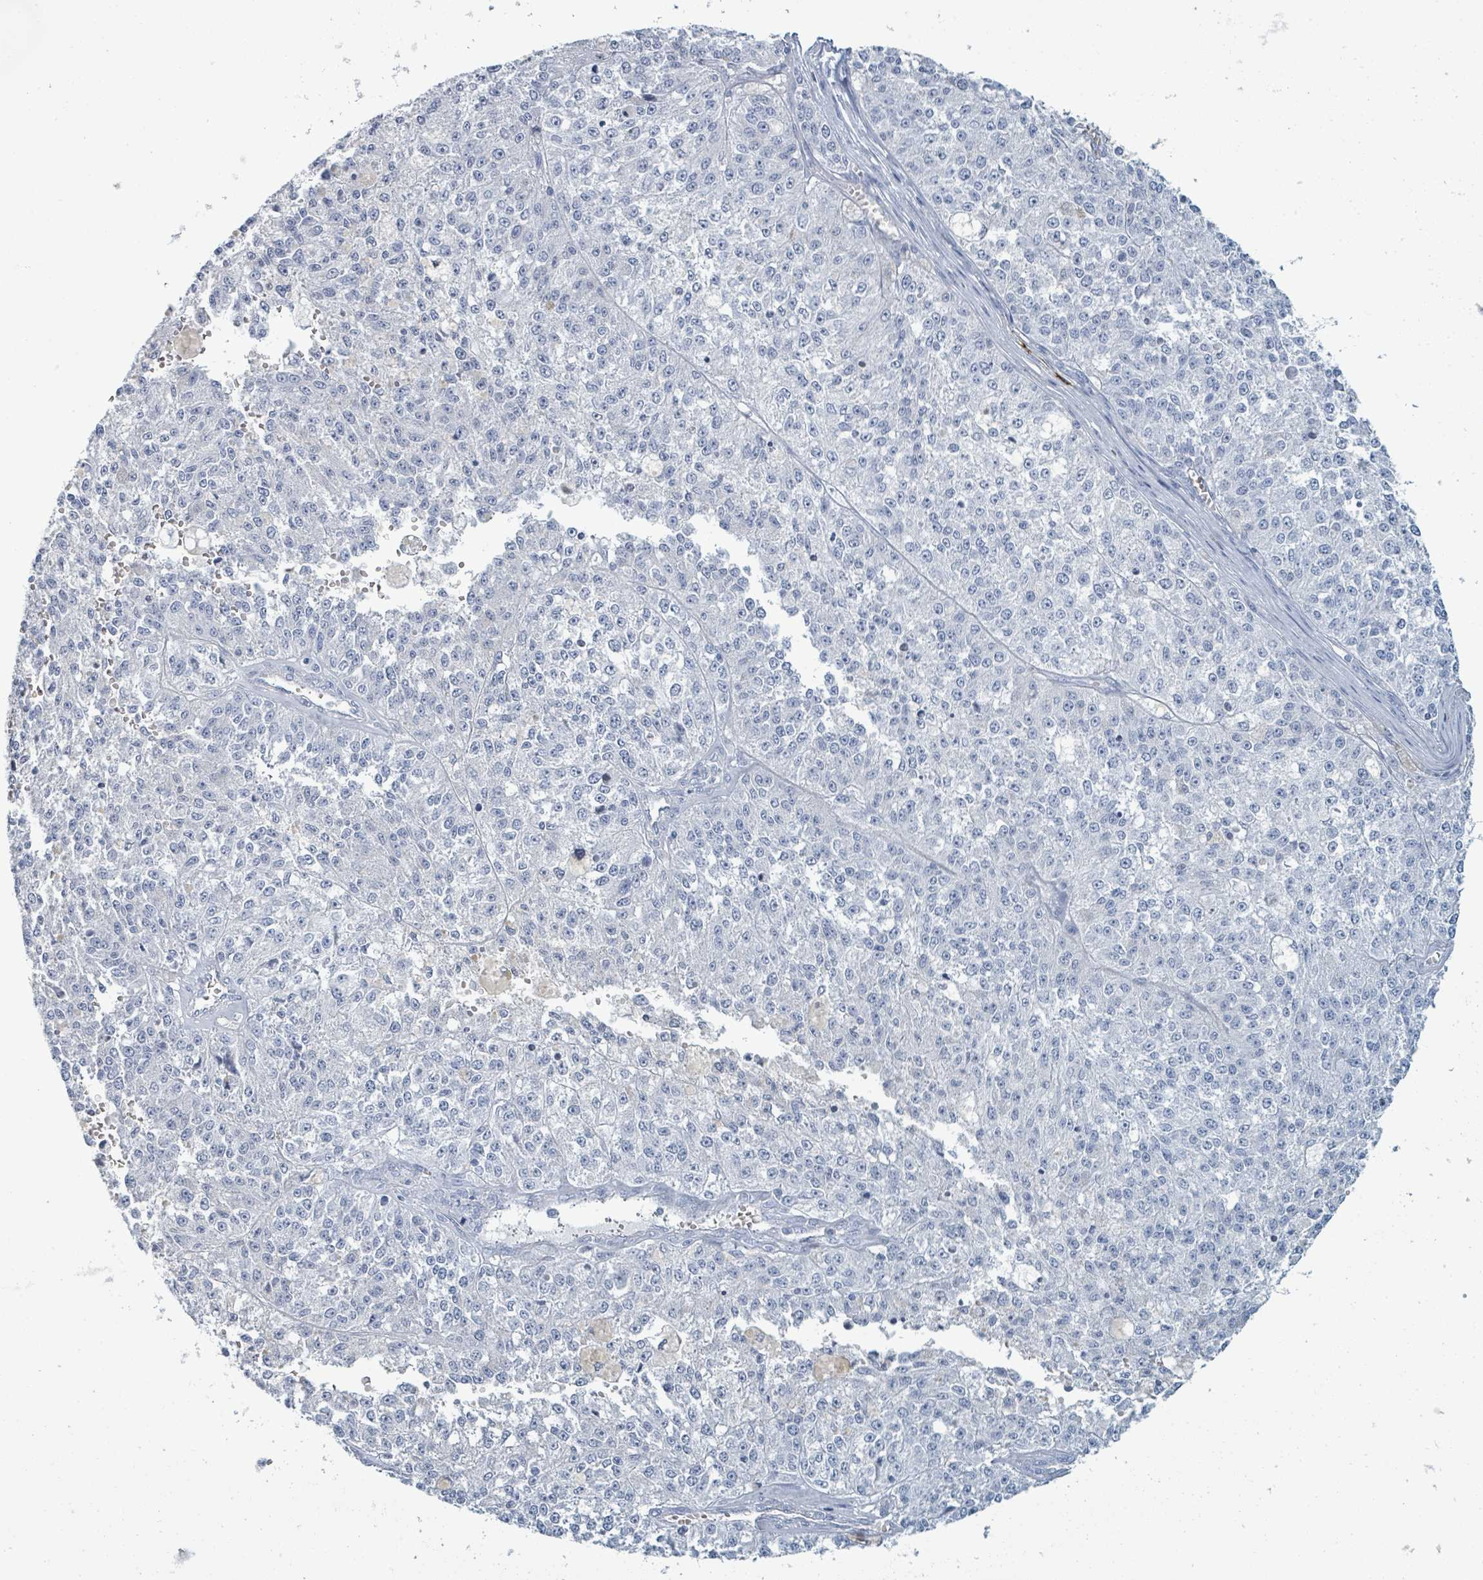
{"staining": {"intensity": "negative", "quantity": "none", "location": "none"}, "tissue": "melanoma", "cell_type": "Tumor cells", "image_type": "cancer", "snomed": [{"axis": "morphology", "description": "Malignant melanoma, NOS"}, {"axis": "topography", "description": "Skin"}], "caption": "Micrograph shows no significant protein expression in tumor cells of melanoma.", "gene": "VPS13D", "patient": {"sex": "female", "age": 64}}